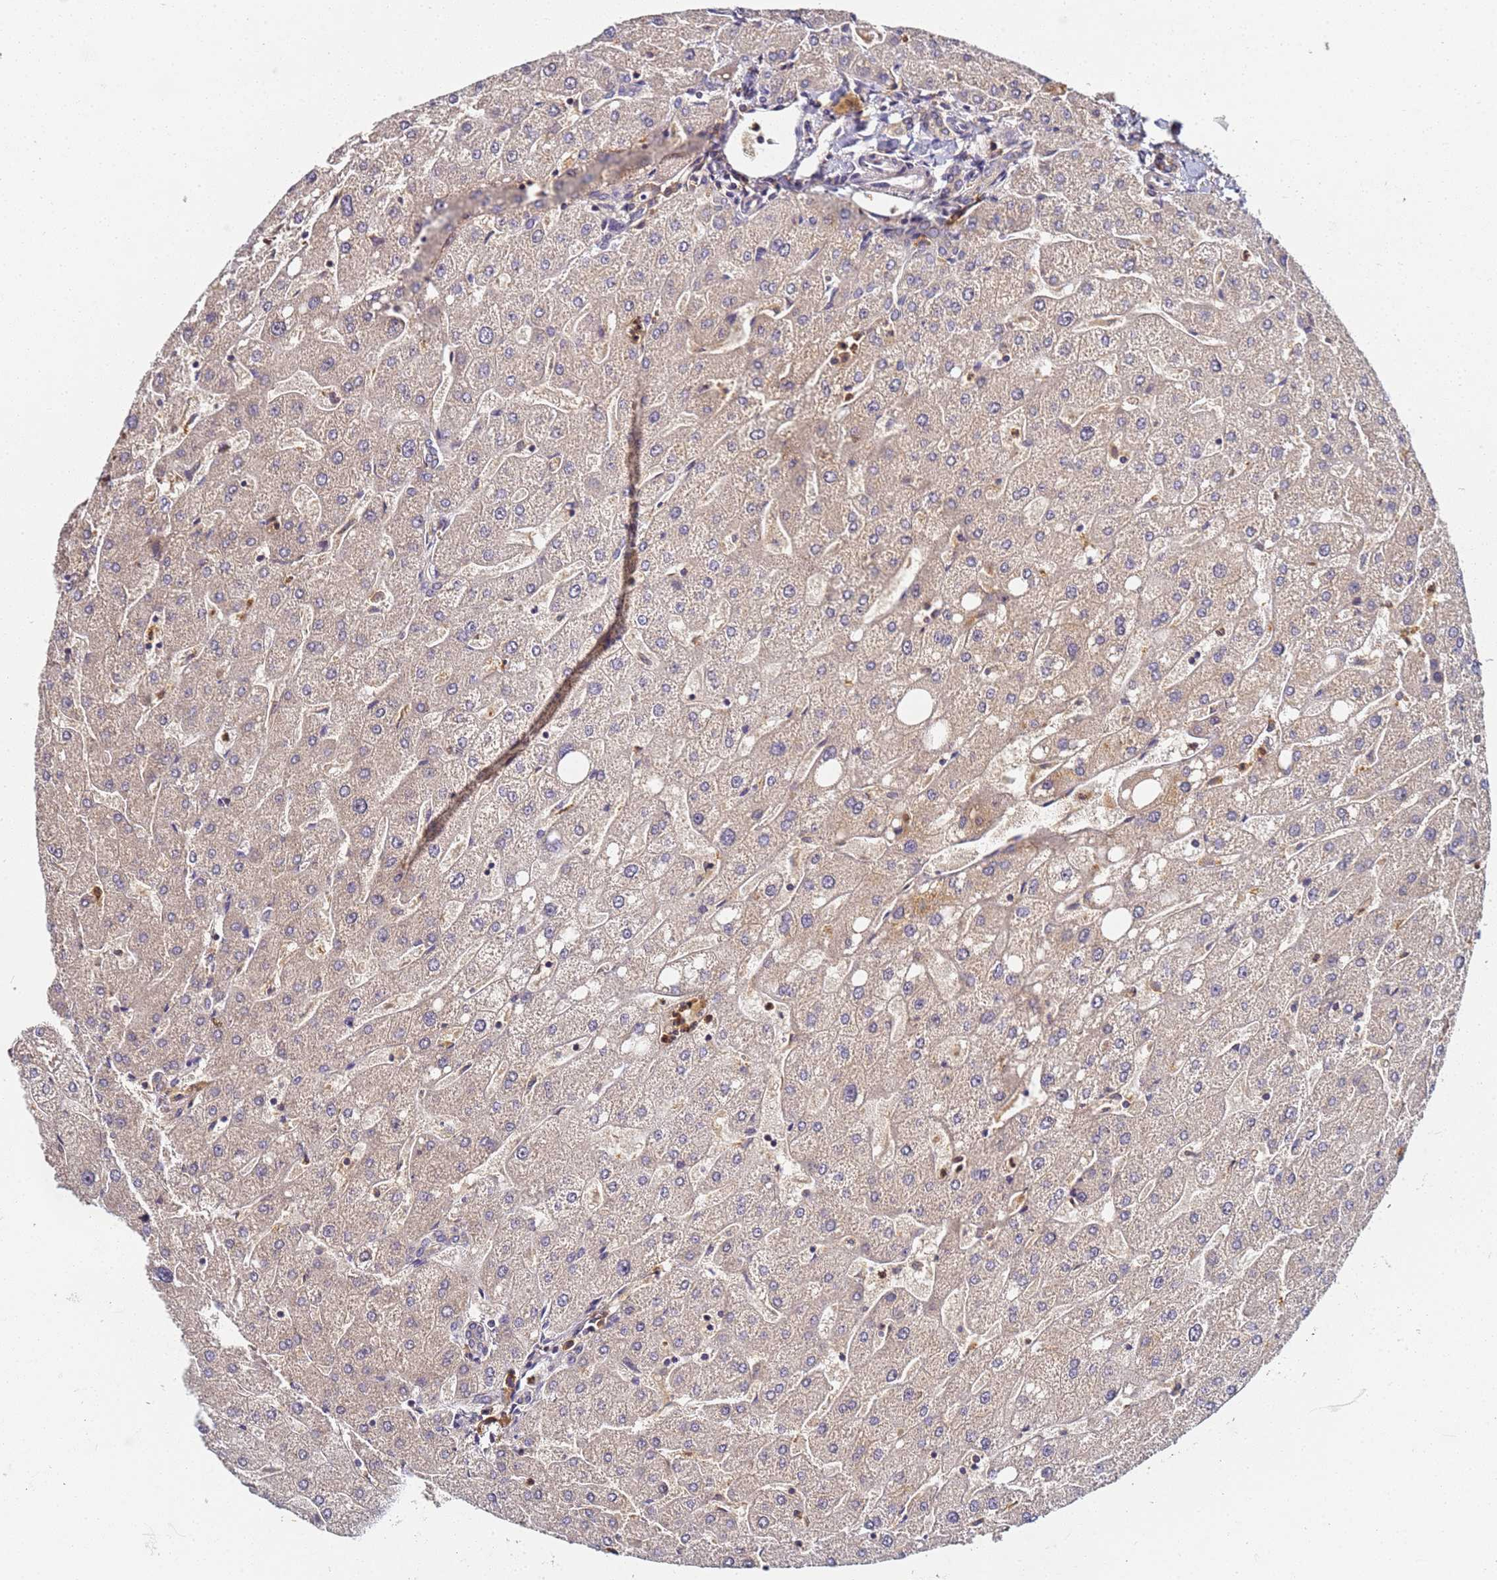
{"staining": {"intensity": "negative", "quantity": "none", "location": "none"}, "tissue": "liver", "cell_type": "Cholangiocytes", "image_type": "normal", "snomed": [{"axis": "morphology", "description": "Normal tissue, NOS"}, {"axis": "topography", "description": "Liver"}], "caption": "The immunohistochemistry (IHC) image has no significant positivity in cholangiocytes of liver.", "gene": "LRRC69", "patient": {"sex": "male", "age": 67}}